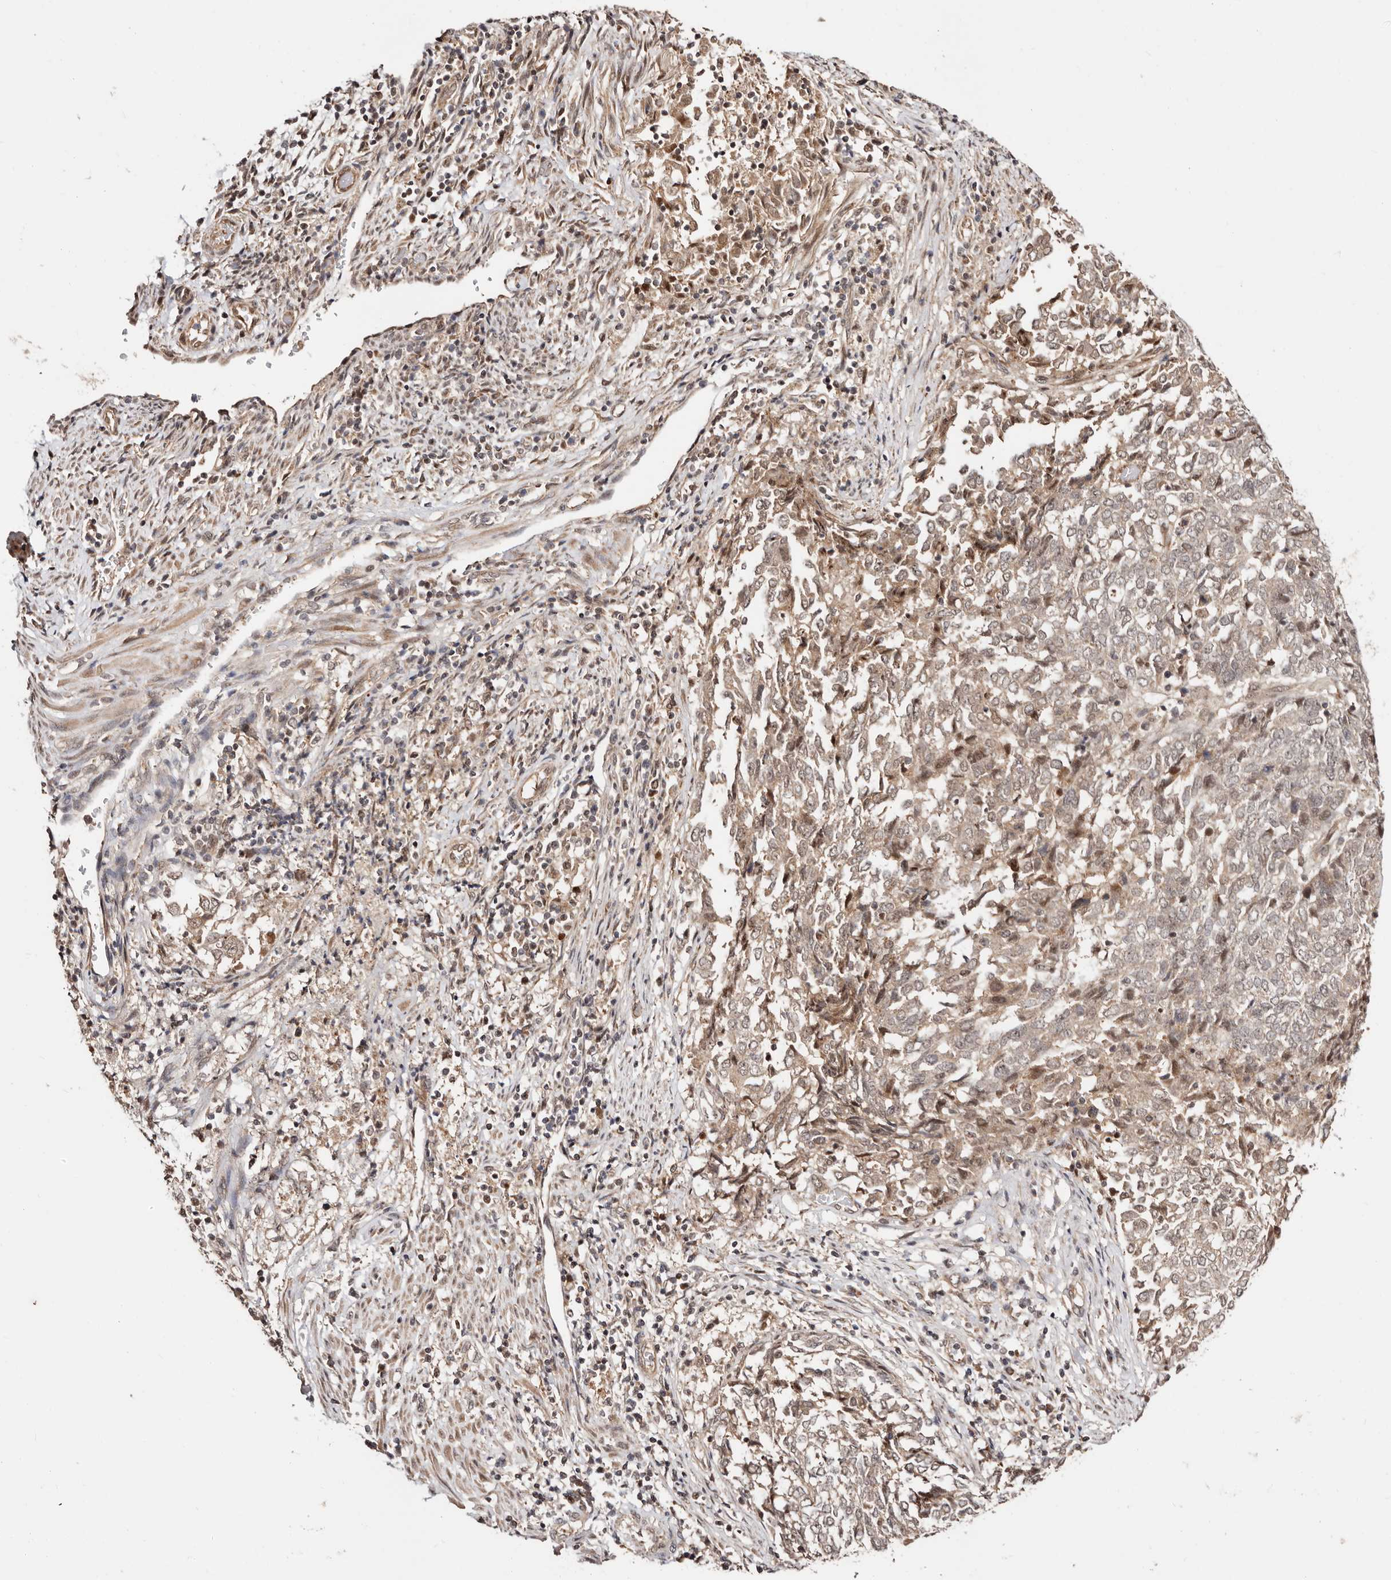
{"staining": {"intensity": "moderate", "quantity": "<25%", "location": "cytoplasmic/membranous,nuclear"}, "tissue": "endometrial cancer", "cell_type": "Tumor cells", "image_type": "cancer", "snomed": [{"axis": "morphology", "description": "Adenocarcinoma, NOS"}, {"axis": "topography", "description": "Endometrium"}], "caption": "Endometrial cancer (adenocarcinoma) was stained to show a protein in brown. There is low levels of moderate cytoplasmic/membranous and nuclear positivity in about <25% of tumor cells.", "gene": "CTNNBL1", "patient": {"sex": "female", "age": 80}}